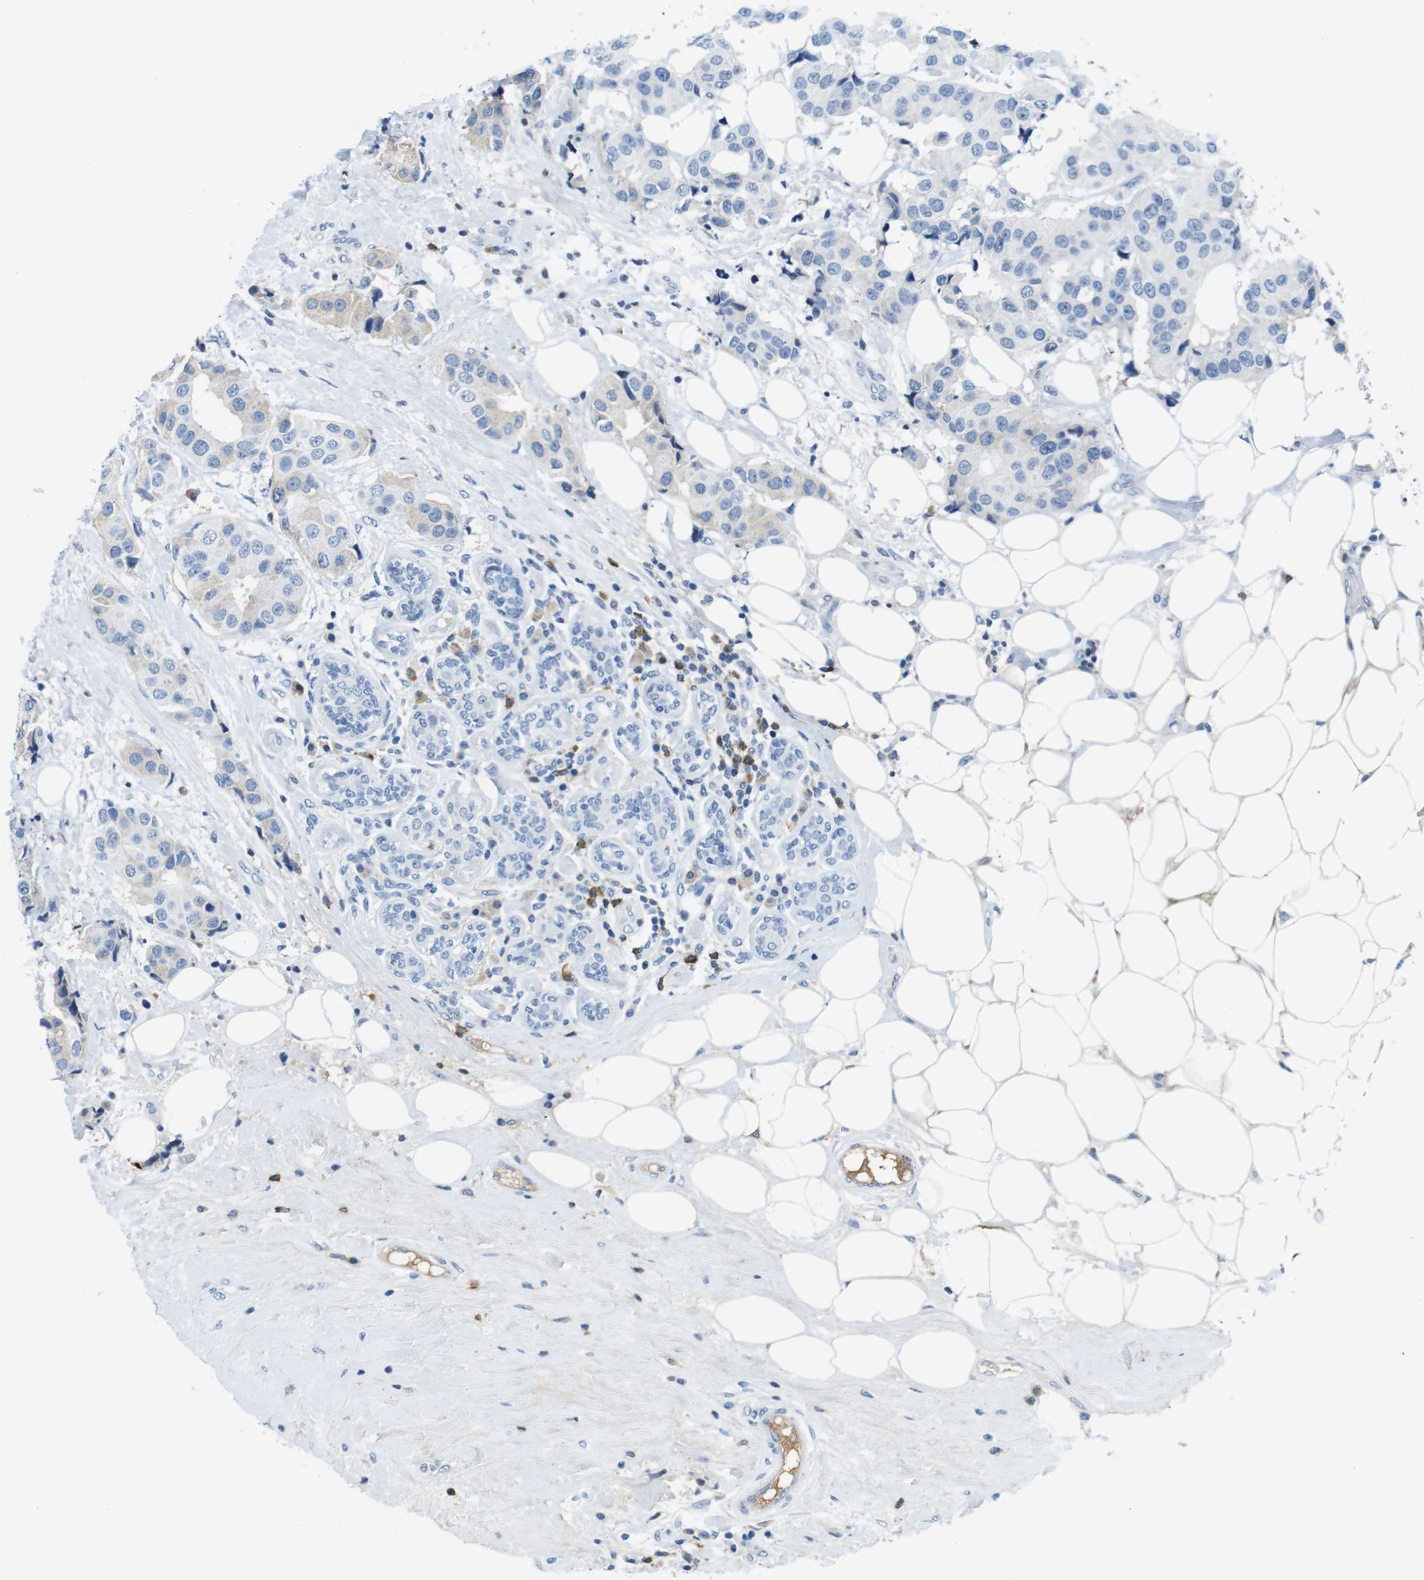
{"staining": {"intensity": "negative", "quantity": "none", "location": "none"}, "tissue": "breast cancer", "cell_type": "Tumor cells", "image_type": "cancer", "snomed": [{"axis": "morphology", "description": "Normal tissue, NOS"}, {"axis": "morphology", "description": "Duct carcinoma"}, {"axis": "topography", "description": "Breast"}], "caption": "This is an immunohistochemistry image of breast intraductal carcinoma. There is no expression in tumor cells.", "gene": "IGHD", "patient": {"sex": "female", "age": 39}}